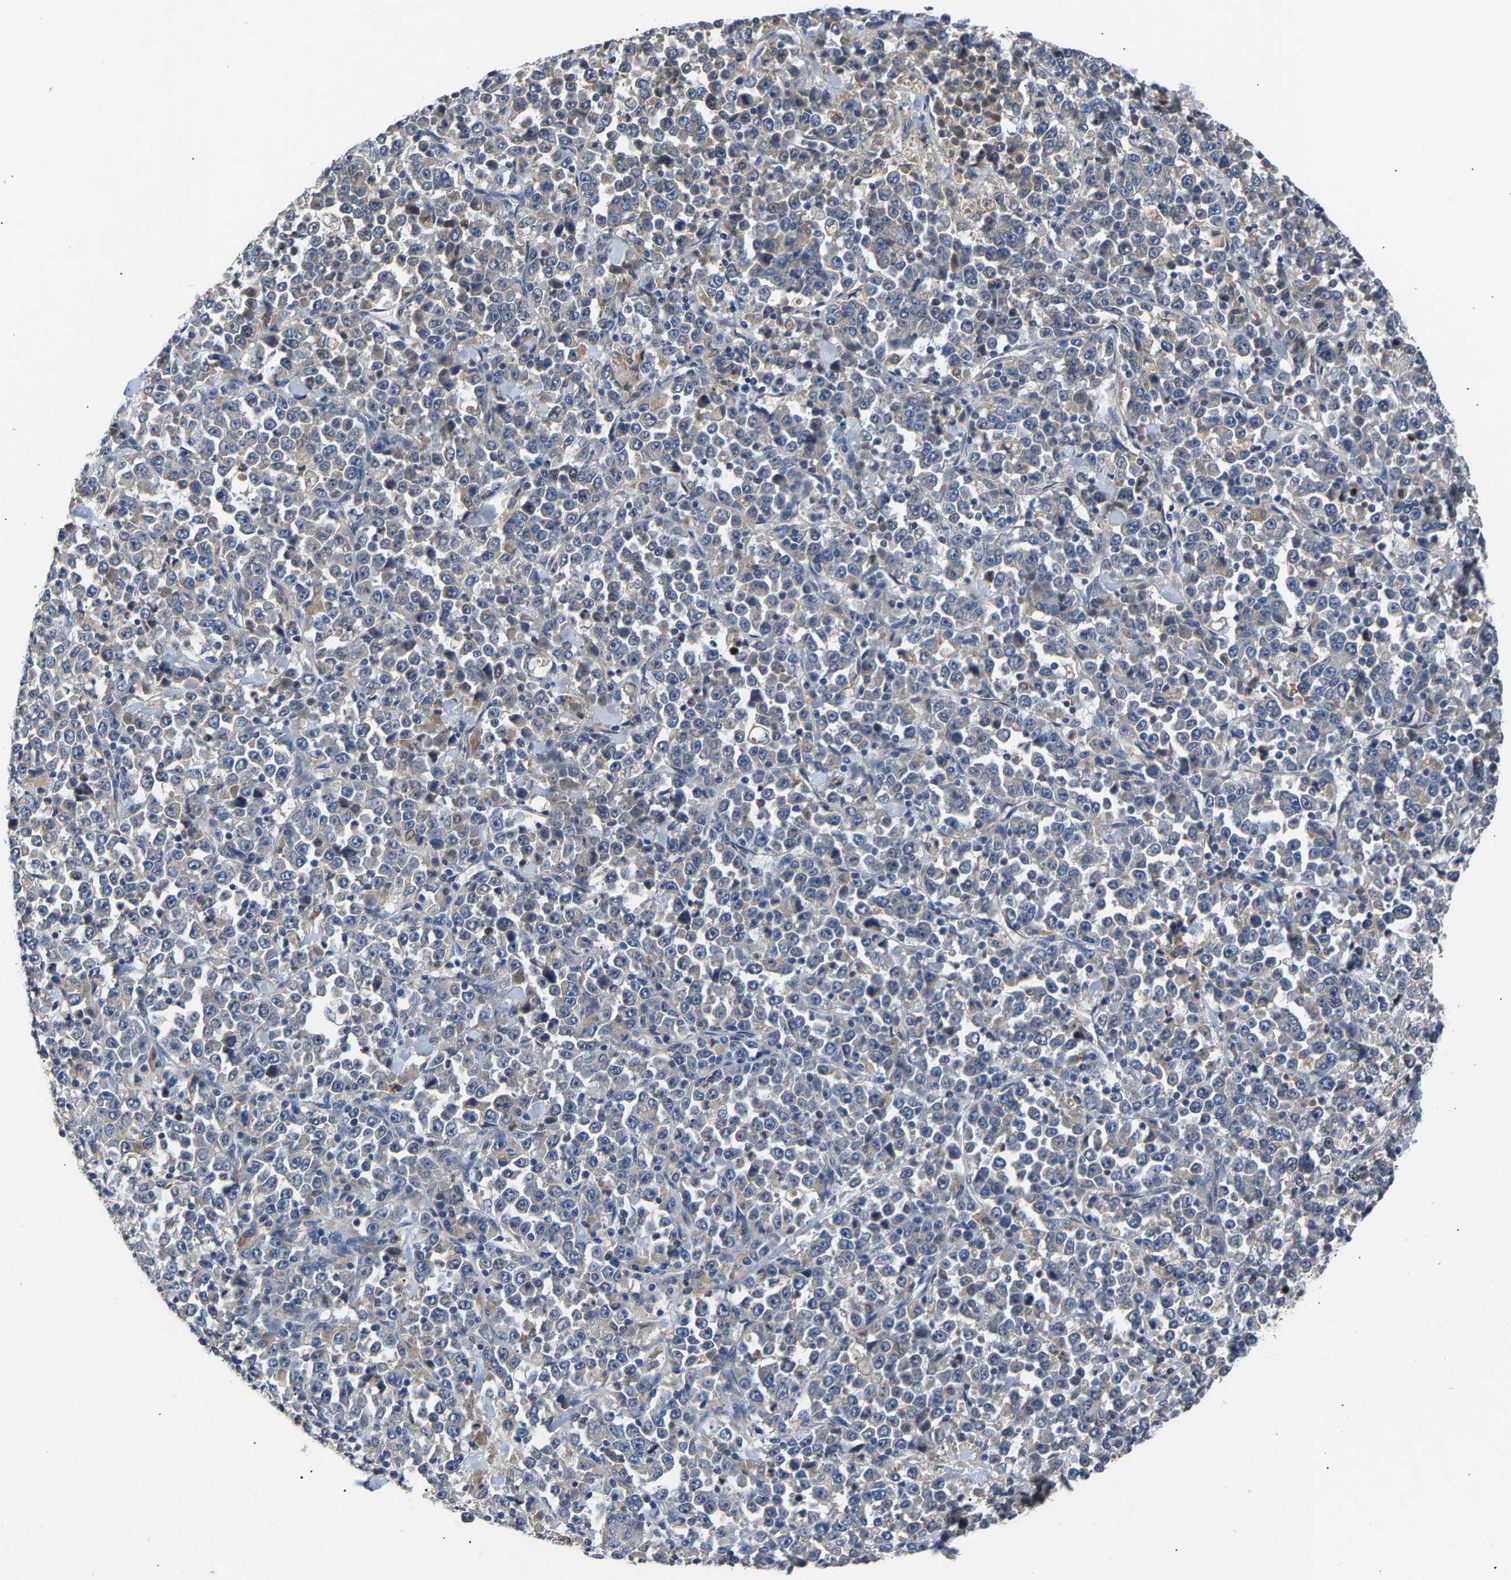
{"staining": {"intensity": "negative", "quantity": "none", "location": "none"}, "tissue": "stomach cancer", "cell_type": "Tumor cells", "image_type": "cancer", "snomed": [{"axis": "morphology", "description": "Normal tissue, NOS"}, {"axis": "morphology", "description": "Adenocarcinoma, NOS"}, {"axis": "topography", "description": "Stomach, upper"}, {"axis": "topography", "description": "Stomach"}], "caption": "This is an immunohistochemistry micrograph of human stomach cancer (adenocarcinoma). There is no staining in tumor cells.", "gene": "CCDC171", "patient": {"sex": "male", "age": 59}}